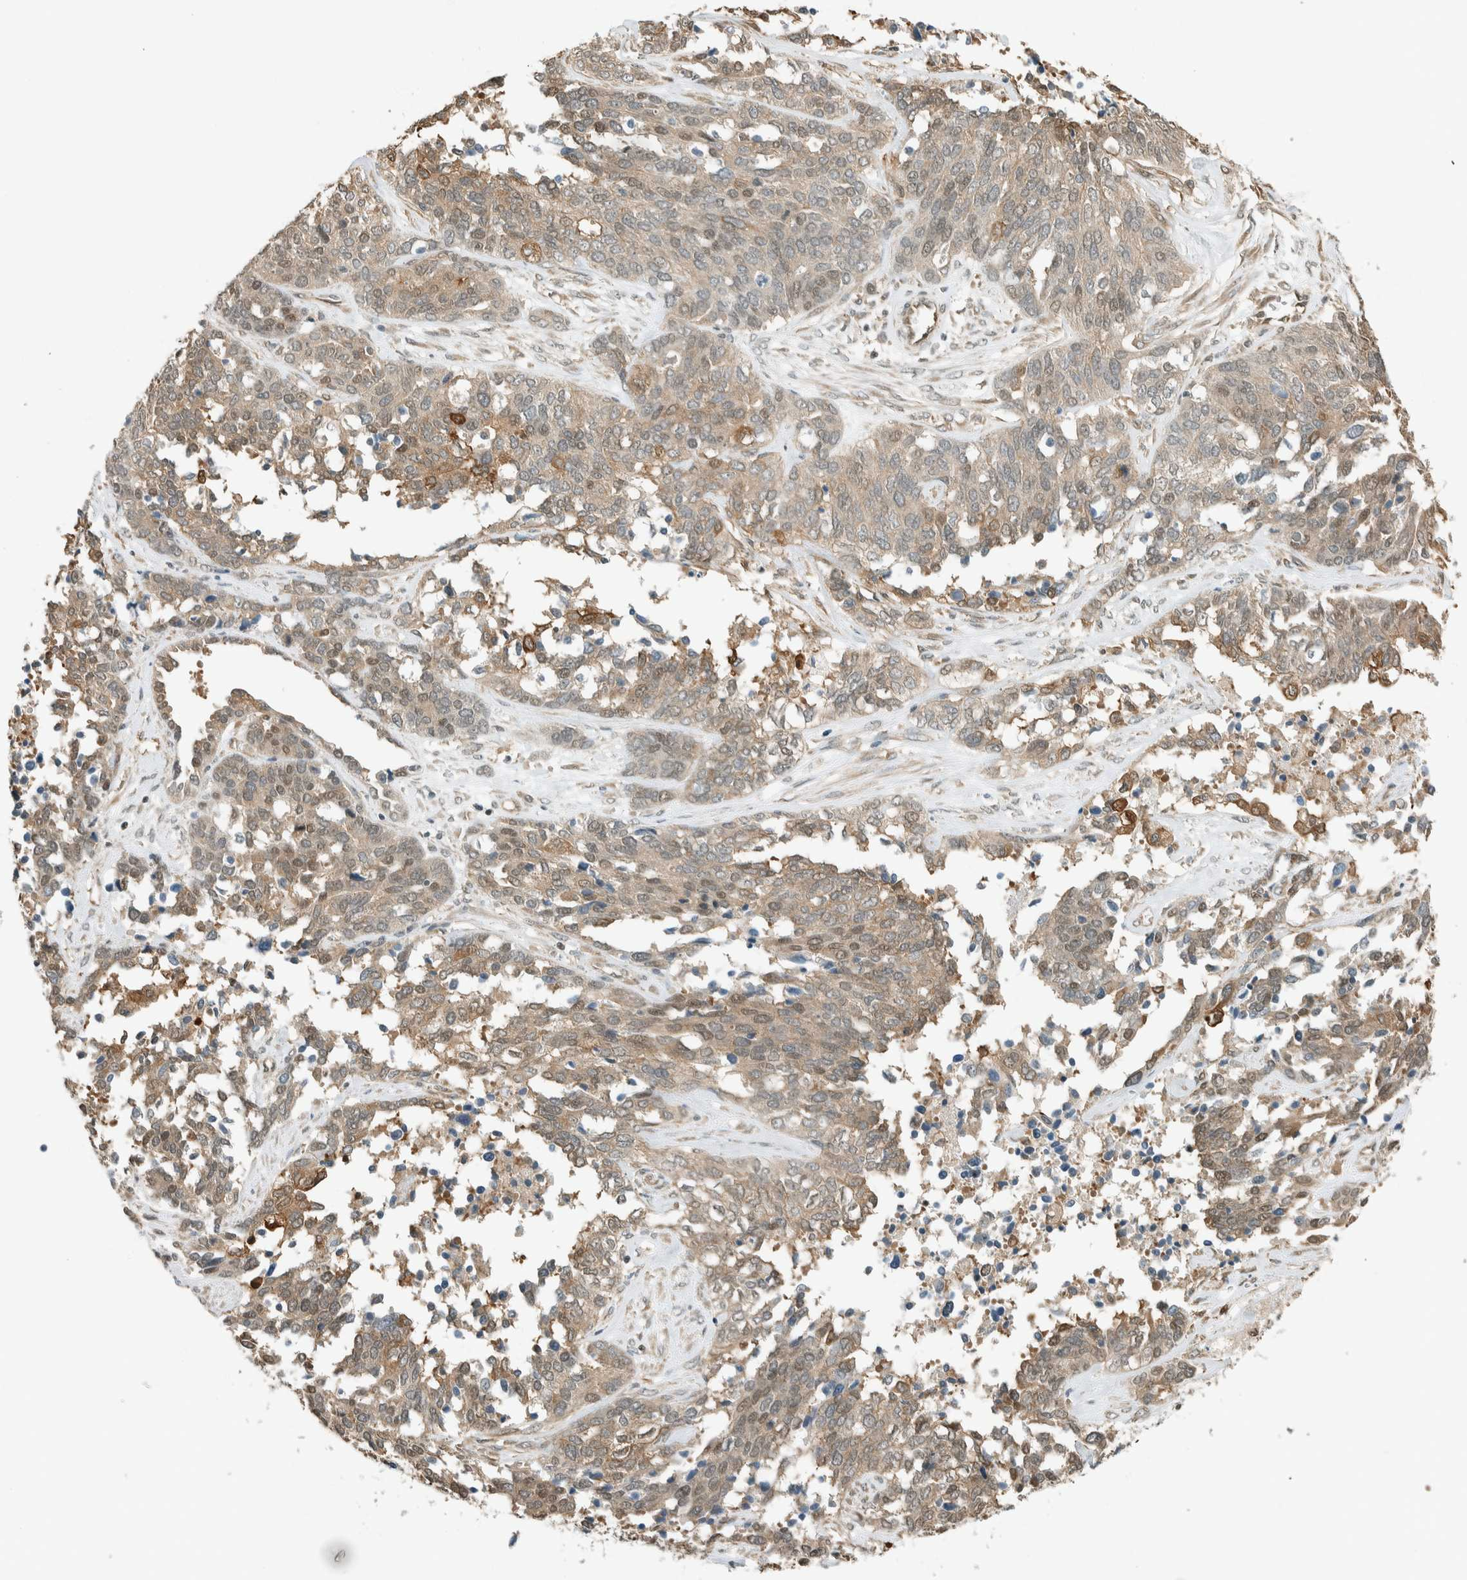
{"staining": {"intensity": "weak", "quantity": ">75%", "location": "cytoplasmic/membranous,nuclear"}, "tissue": "ovarian cancer", "cell_type": "Tumor cells", "image_type": "cancer", "snomed": [{"axis": "morphology", "description": "Cystadenocarcinoma, serous, NOS"}, {"axis": "topography", "description": "Ovary"}], "caption": "High-magnification brightfield microscopy of ovarian cancer (serous cystadenocarcinoma) stained with DAB (3,3'-diaminobenzidine) (brown) and counterstained with hematoxylin (blue). tumor cells exhibit weak cytoplasmic/membranous and nuclear staining is identified in approximately>75% of cells.", "gene": "NIBAN2", "patient": {"sex": "female", "age": 44}}